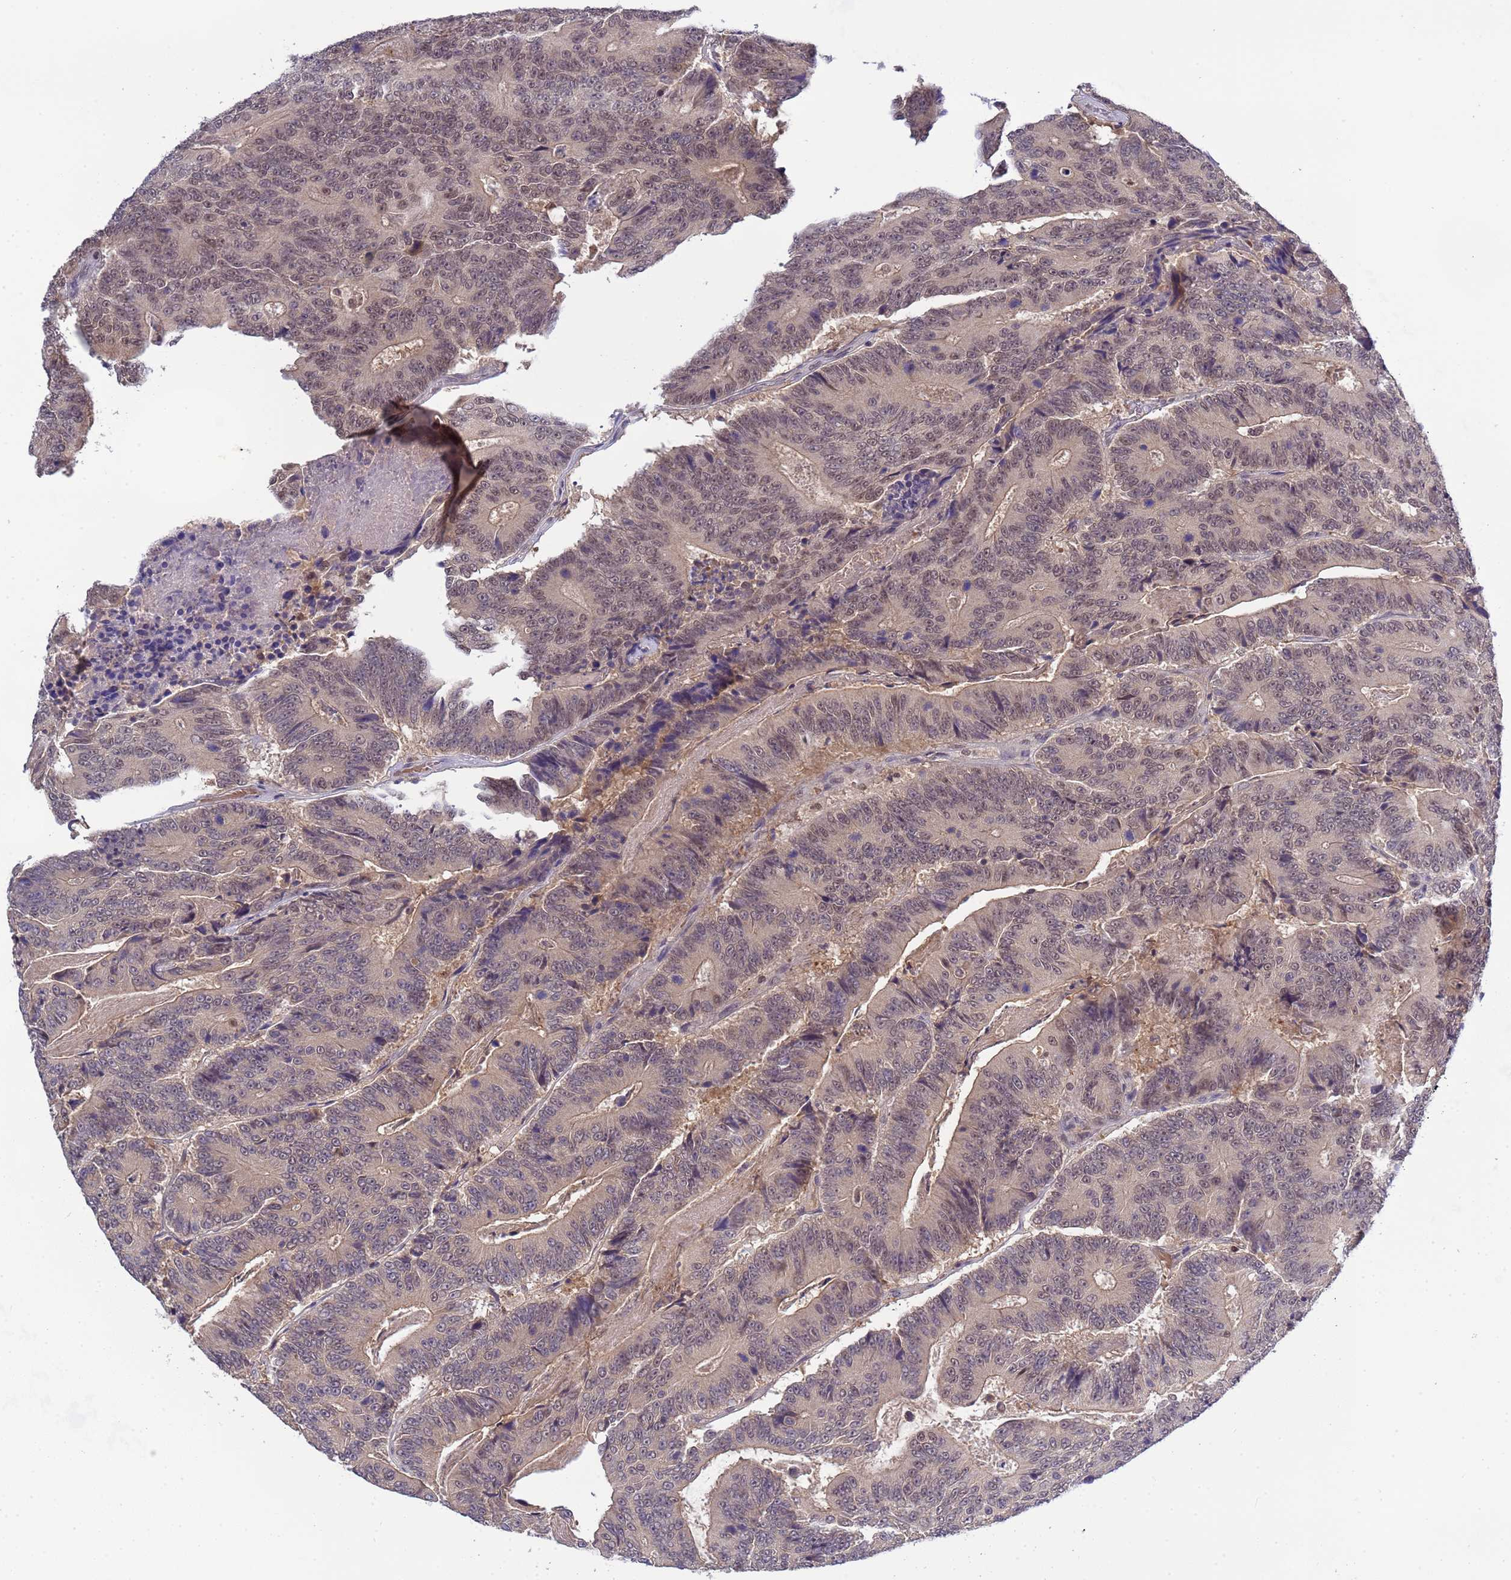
{"staining": {"intensity": "weak", "quantity": "25%-75%", "location": "nuclear"}, "tissue": "colorectal cancer", "cell_type": "Tumor cells", "image_type": "cancer", "snomed": [{"axis": "morphology", "description": "Adenocarcinoma, NOS"}, {"axis": "topography", "description": "Colon"}], "caption": "A low amount of weak nuclear expression is present in approximately 25%-75% of tumor cells in colorectal cancer (adenocarcinoma) tissue. The protein is stained brown, and the nuclei are stained in blue (DAB IHC with brightfield microscopy, high magnification).", "gene": "CD53", "patient": {"sex": "male", "age": 83}}